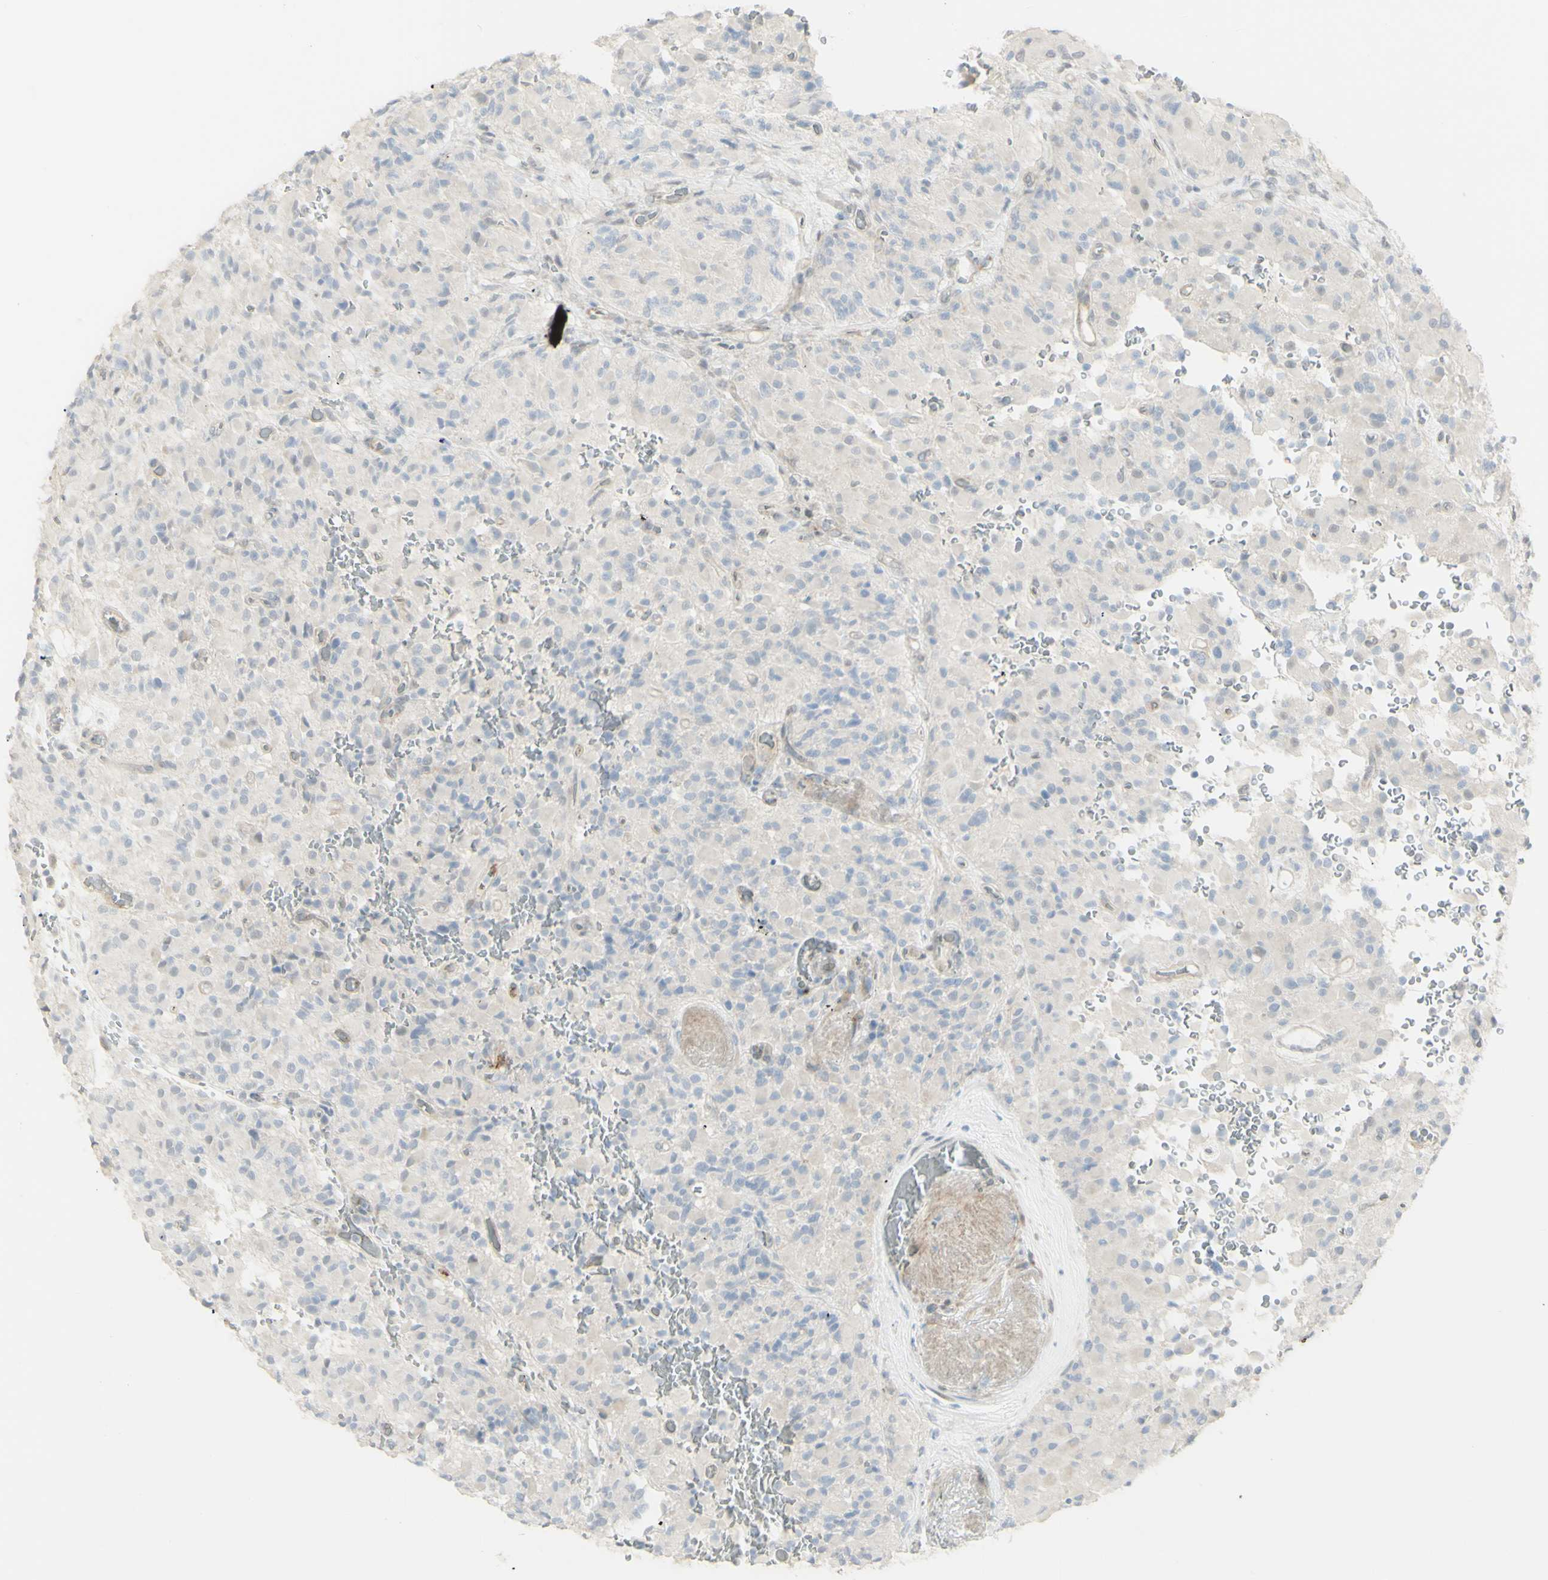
{"staining": {"intensity": "negative", "quantity": "none", "location": "none"}, "tissue": "glioma", "cell_type": "Tumor cells", "image_type": "cancer", "snomed": [{"axis": "morphology", "description": "Glioma, malignant, High grade"}, {"axis": "topography", "description": "Brain"}], "caption": "The histopathology image exhibits no staining of tumor cells in glioma. Nuclei are stained in blue.", "gene": "NDST4", "patient": {"sex": "male", "age": 71}}